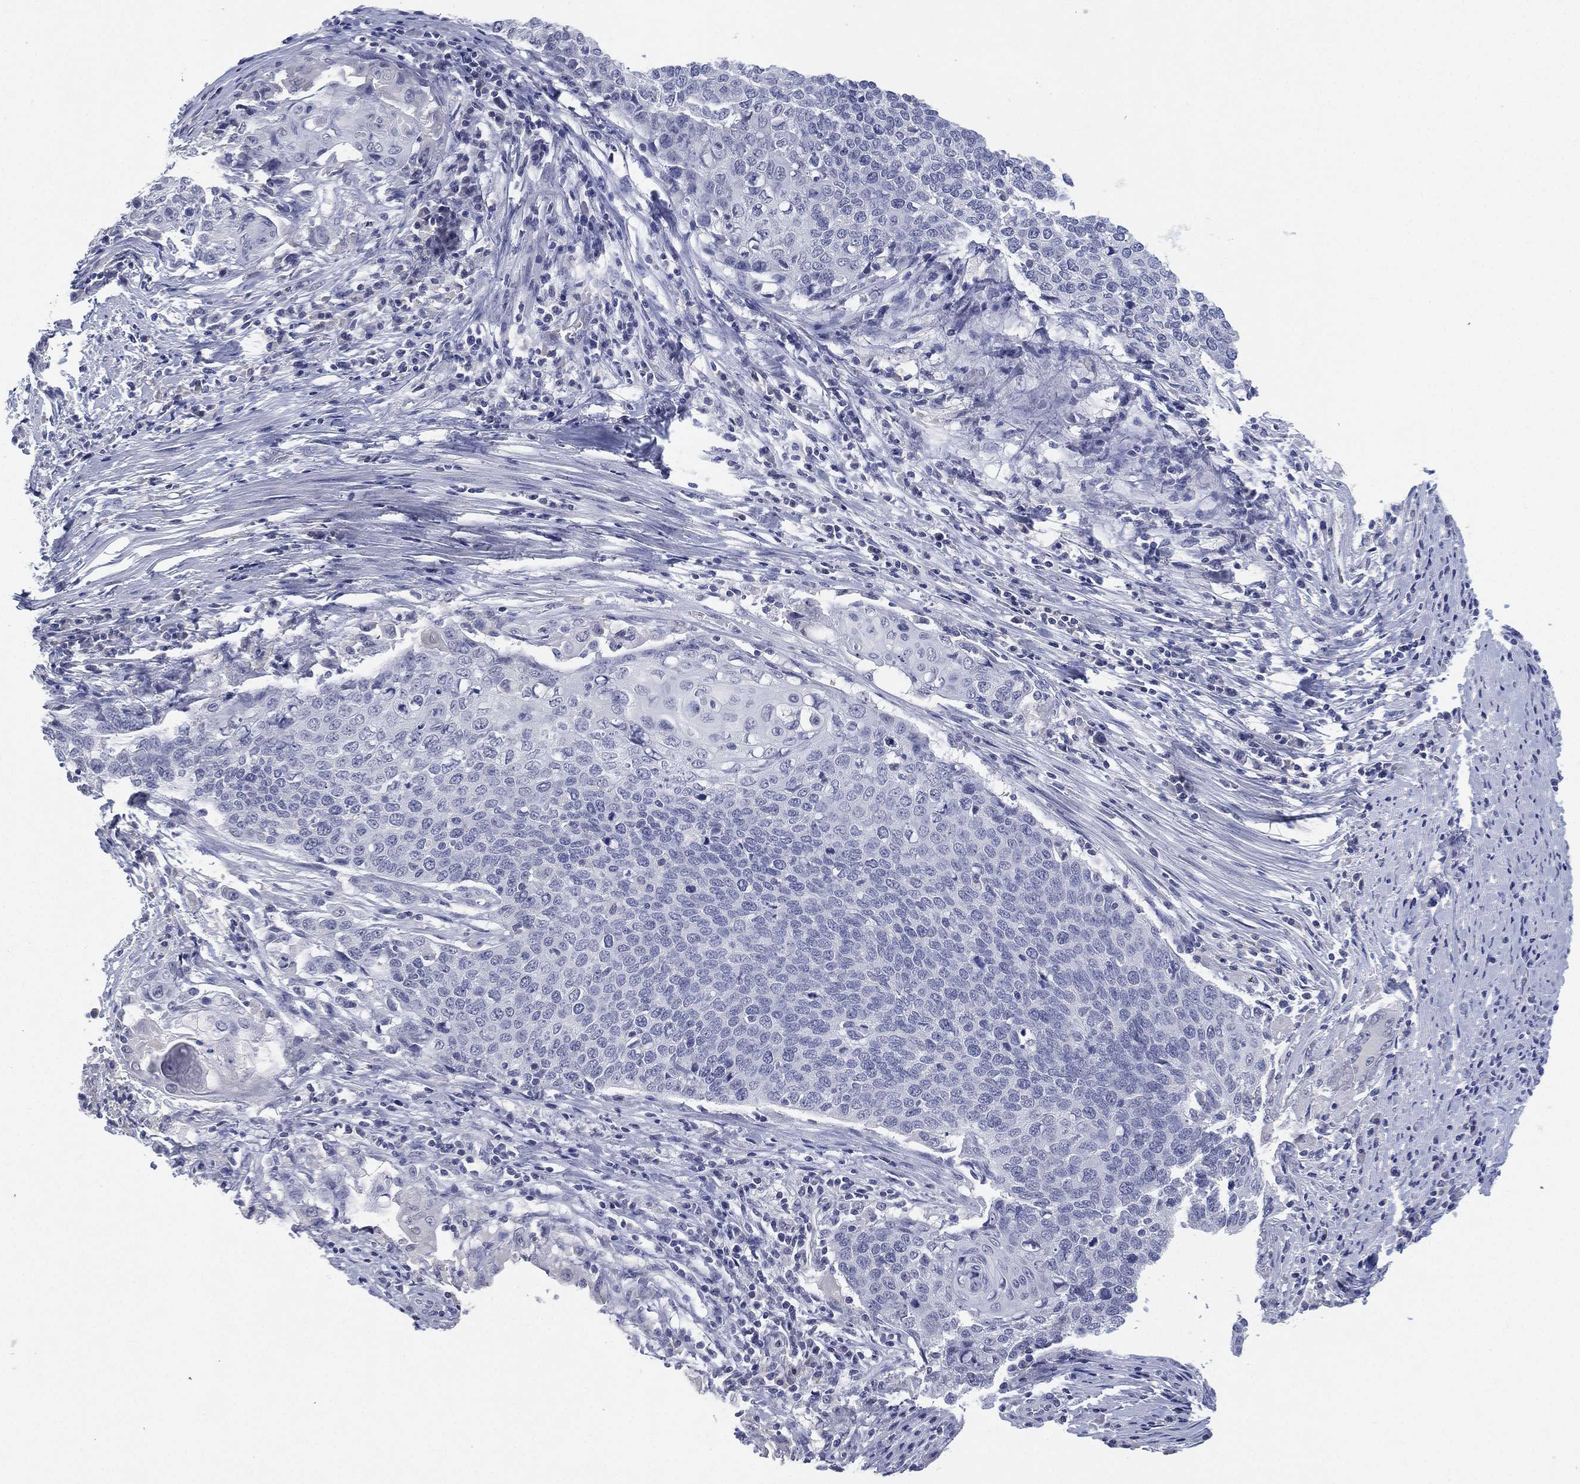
{"staining": {"intensity": "negative", "quantity": "none", "location": "none"}, "tissue": "cervical cancer", "cell_type": "Tumor cells", "image_type": "cancer", "snomed": [{"axis": "morphology", "description": "Squamous cell carcinoma, NOS"}, {"axis": "topography", "description": "Cervix"}], "caption": "The histopathology image demonstrates no significant positivity in tumor cells of cervical cancer. (DAB IHC visualized using brightfield microscopy, high magnification).", "gene": "KRT35", "patient": {"sex": "female", "age": 39}}